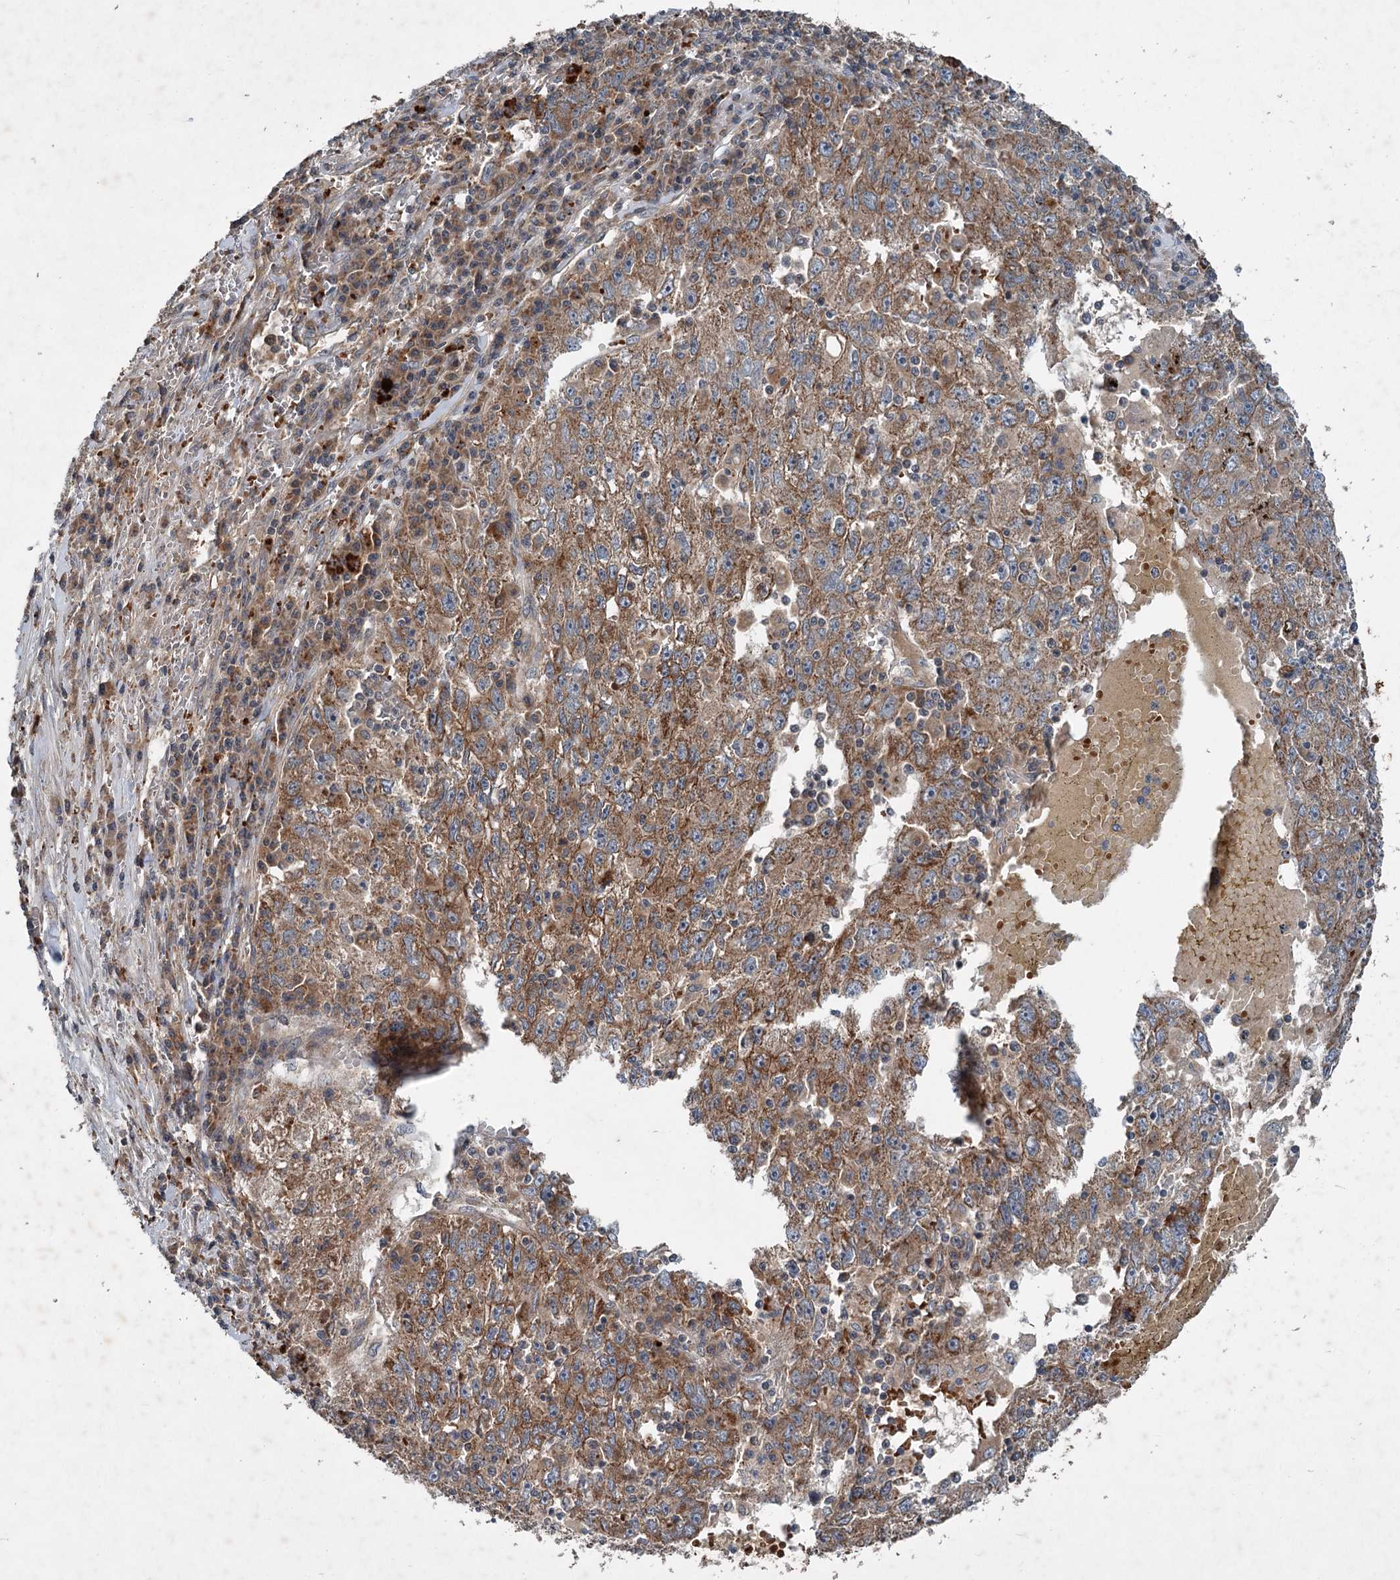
{"staining": {"intensity": "moderate", "quantity": "25%-75%", "location": "cytoplasmic/membranous"}, "tissue": "liver cancer", "cell_type": "Tumor cells", "image_type": "cancer", "snomed": [{"axis": "morphology", "description": "Carcinoma, Hepatocellular, NOS"}, {"axis": "topography", "description": "Liver"}], "caption": "This micrograph demonstrates immunohistochemistry (IHC) staining of liver hepatocellular carcinoma, with medium moderate cytoplasmic/membranous staining in approximately 25%-75% of tumor cells.", "gene": "N4BP2L2", "patient": {"sex": "male", "age": 49}}